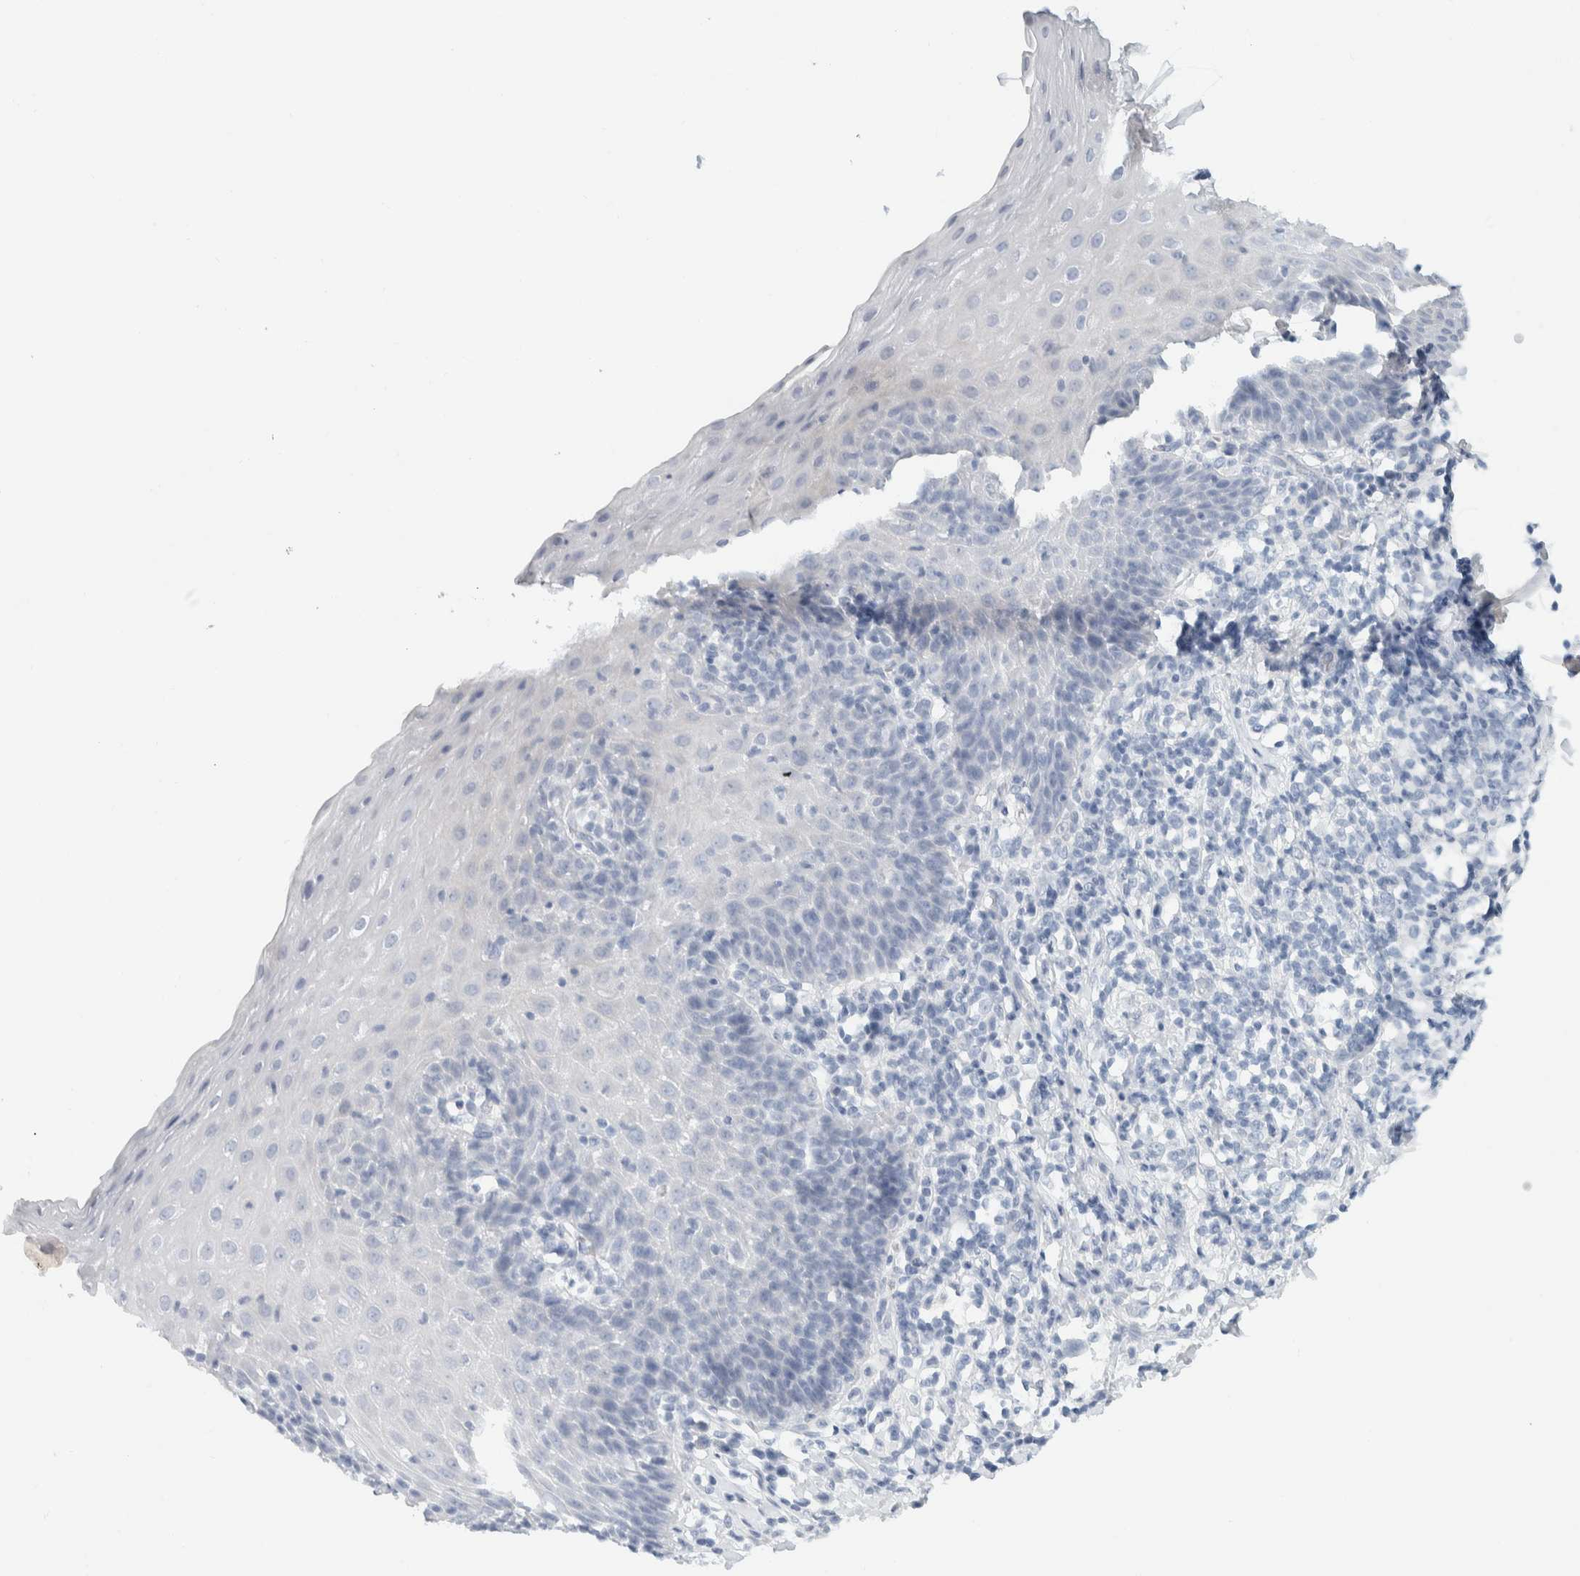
{"staining": {"intensity": "negative", "quantity": "none", "location": "none"}, "tissue": "esophagus", "cell_type": "Squamous epithelial cells", "image_type": "normal", "snomed": [{"axis": "morphology", "description": "Normal tissue, NOS"}, {"axis": "topography", "description": "Esophagus"}], "caption": "High power microscopy histopathology image of an immunohistochemistry micrograph of benign esophagus, revealing no significant staining in squamous epithelial cells.", "gene": "ALOX12B", "patient": {"sex": "female", "age": 61}}